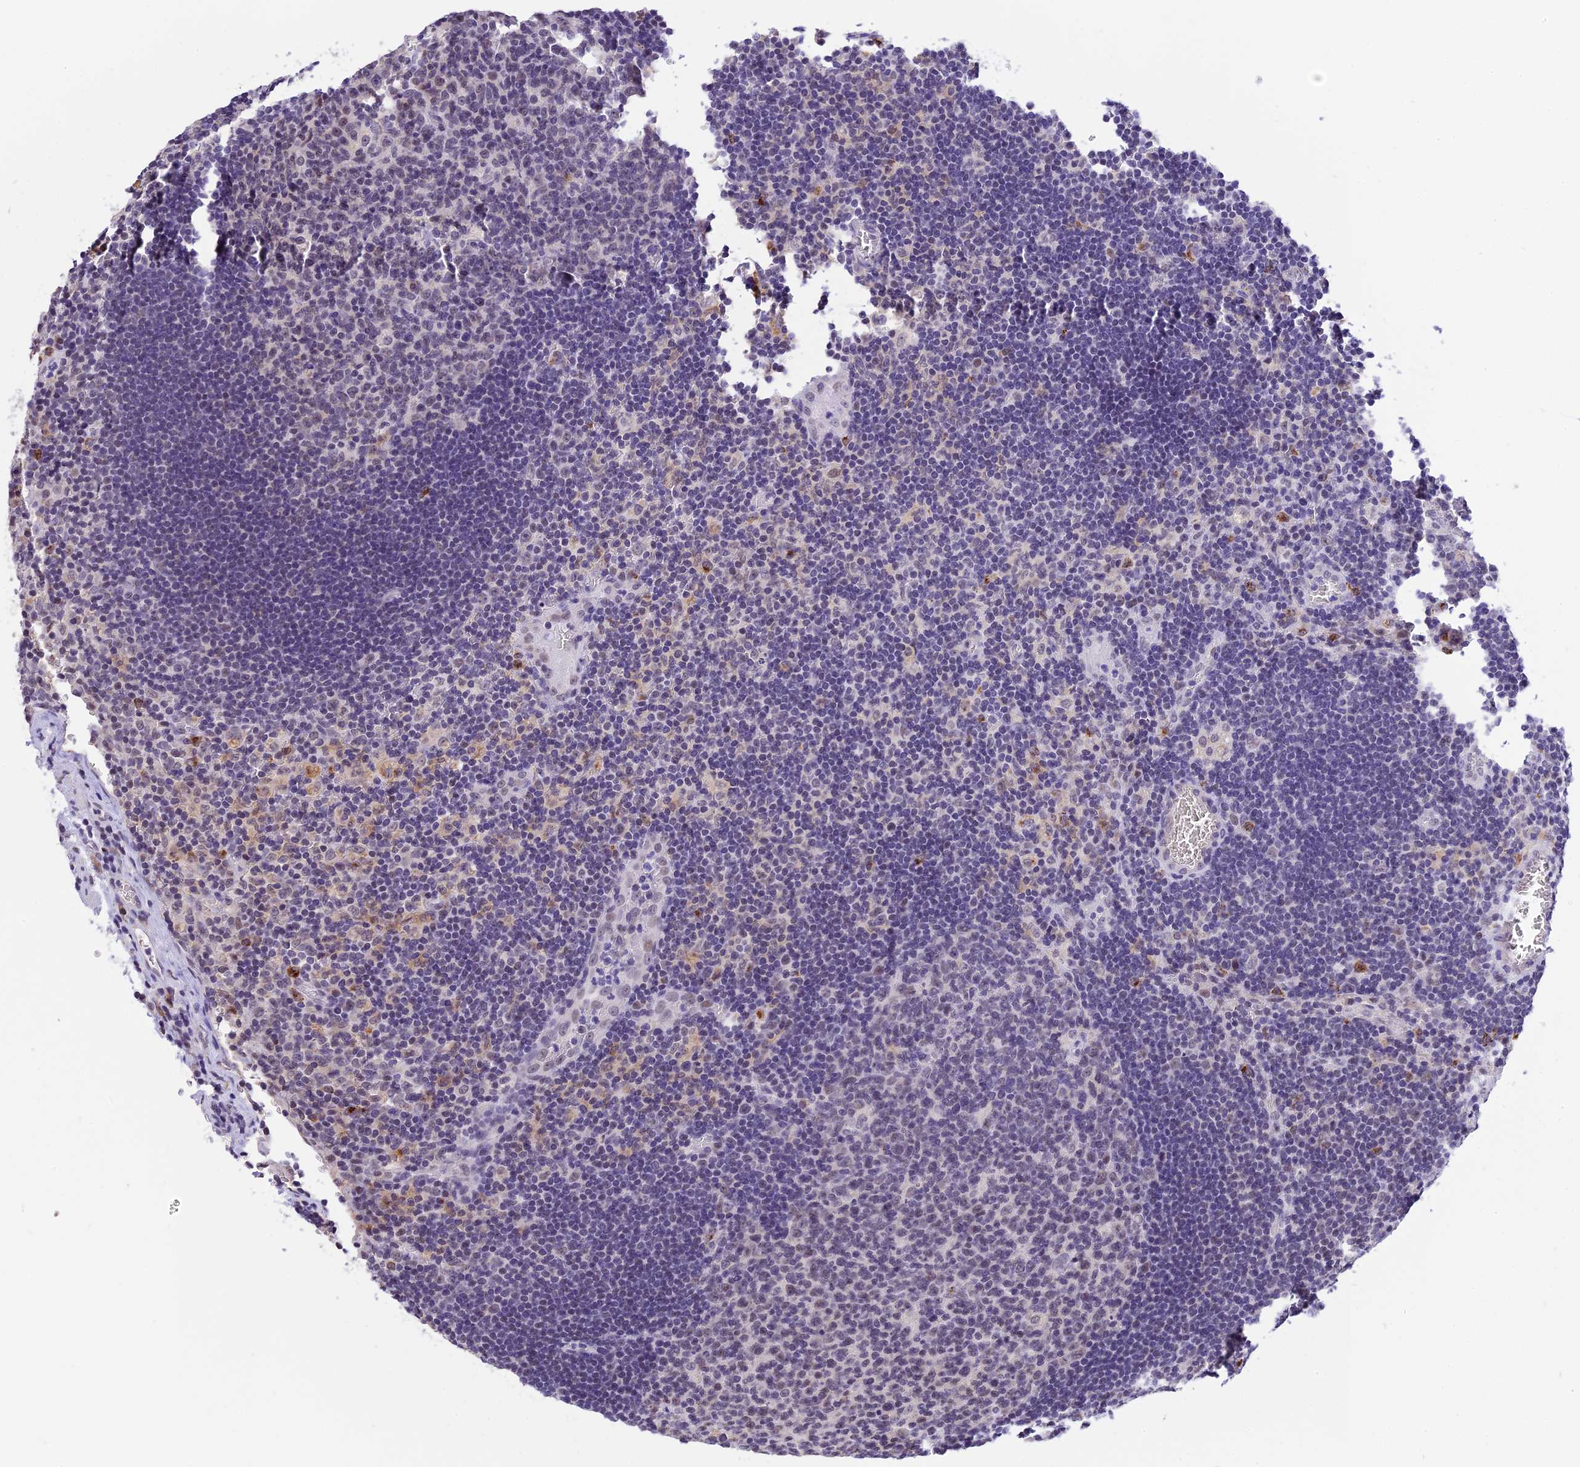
{"staining": {"intensity": "negative", "quantity": "none", "location": "none"}, "tissue": "lymph node", "cell_type": "Germinal center cells", "image_type": "normal", "snomed": [{"axis": "morphology", "description": "Normal tissue, NOS"}, {"axis": "topography", "description": "Lymph node"}], "caption": "Unremarkable lymph node was stained to show a protein in brown. There is no significant staining in germinal center cells.", "gene": "AHSP", "patient": {"sex": "female", "age": 73}}